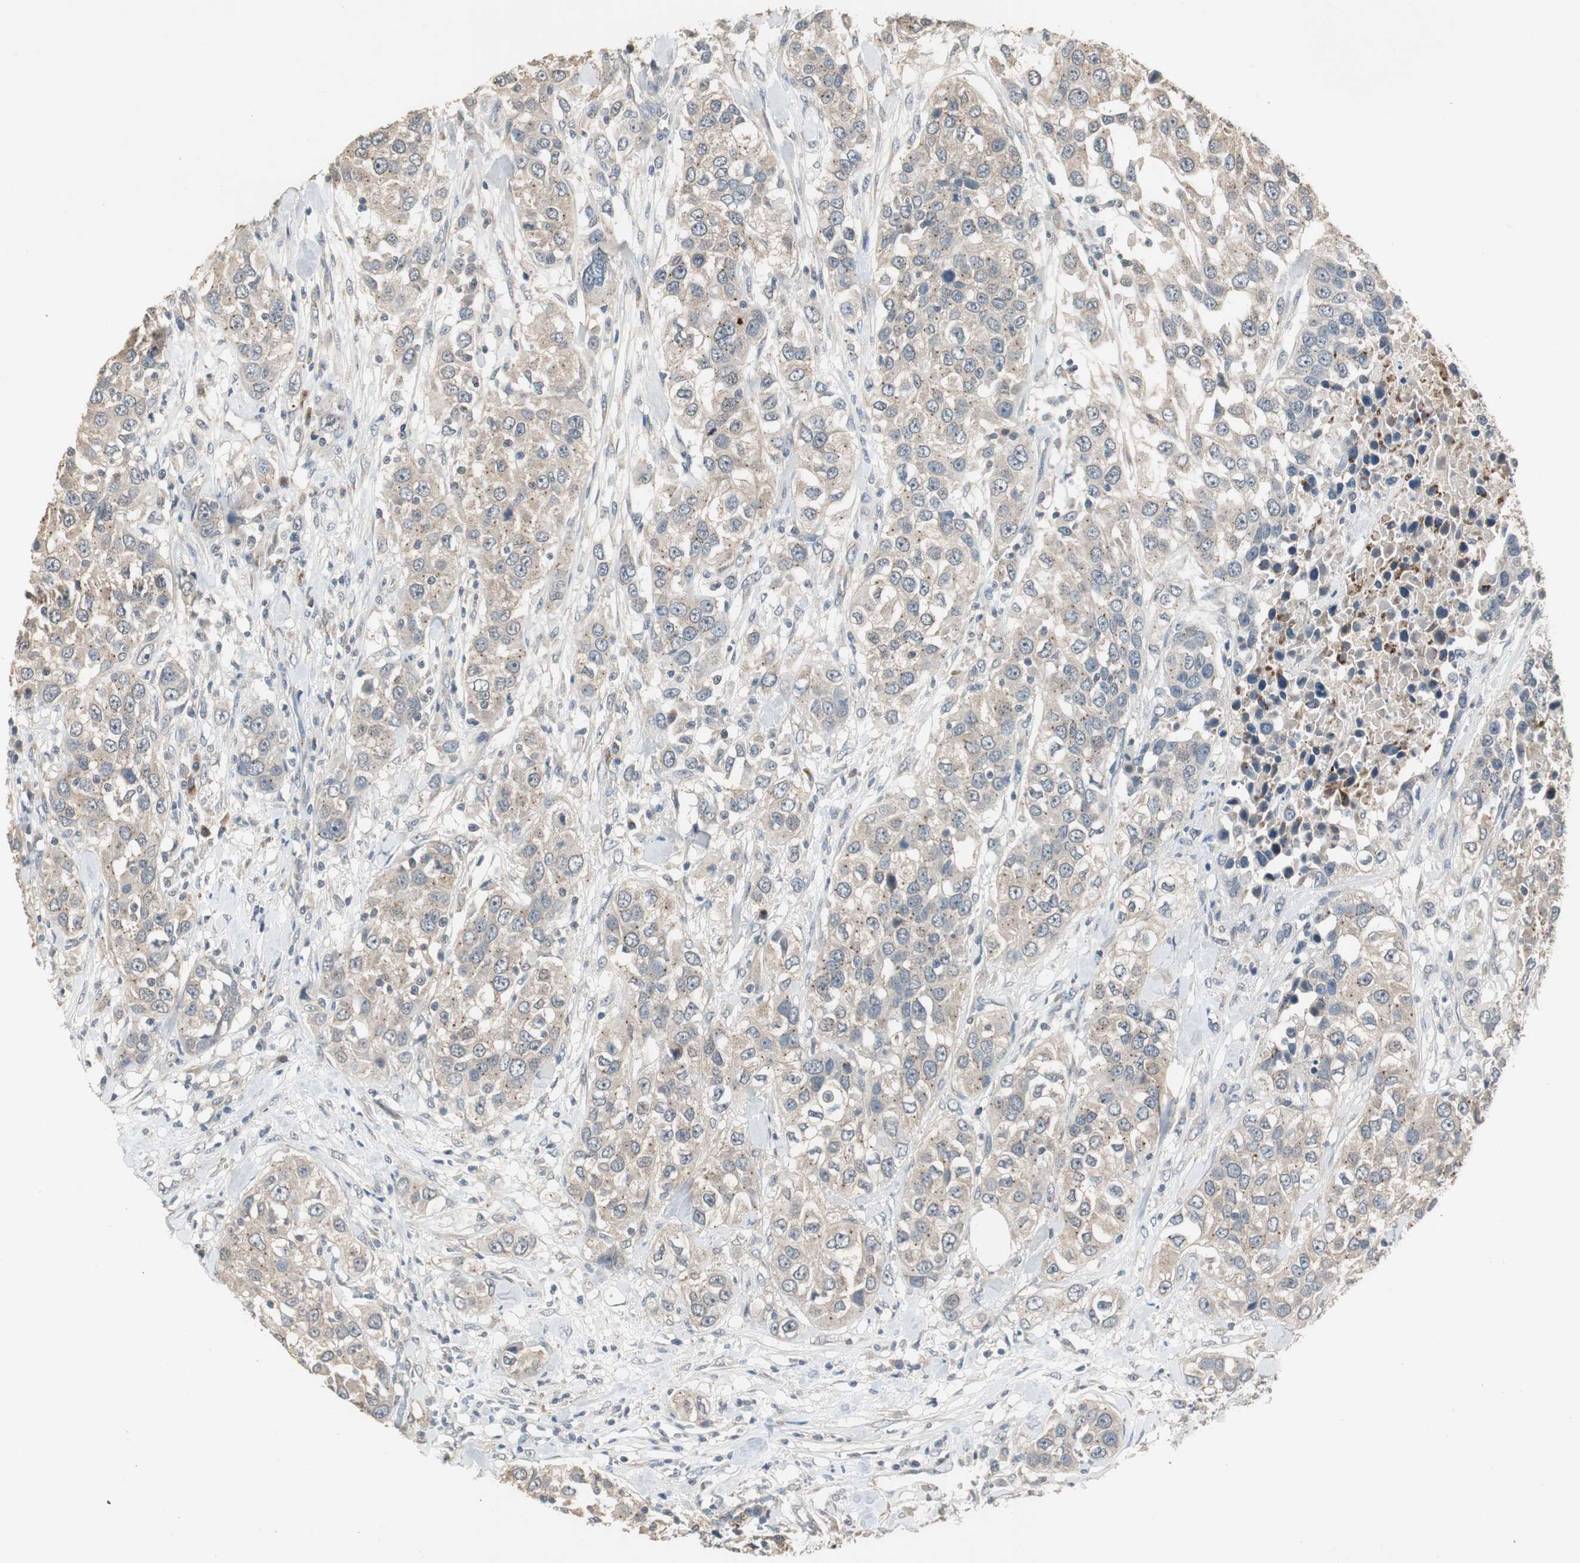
{"staining": {"intensity": "moderate", "quantity": ">75%", "location": "cytoplasmic/membranous"}, "tissue": "urothelial cancer", "cell_type": "Tumor cells", "image_type": "cancer", "snomed": [{"axis": "morphology", "description": "Urothelial carcinoma, High grade"}, {"axis": "topography", "description": "Urinary bladder"}], "caption": "The immunohistochemical stain shows moderate cytoplasmic/membranous staining in tumor cells of urothelial cancer tissue.", "gene": "PTPRN2", "patient": {"sex": "female", "age": 80}}